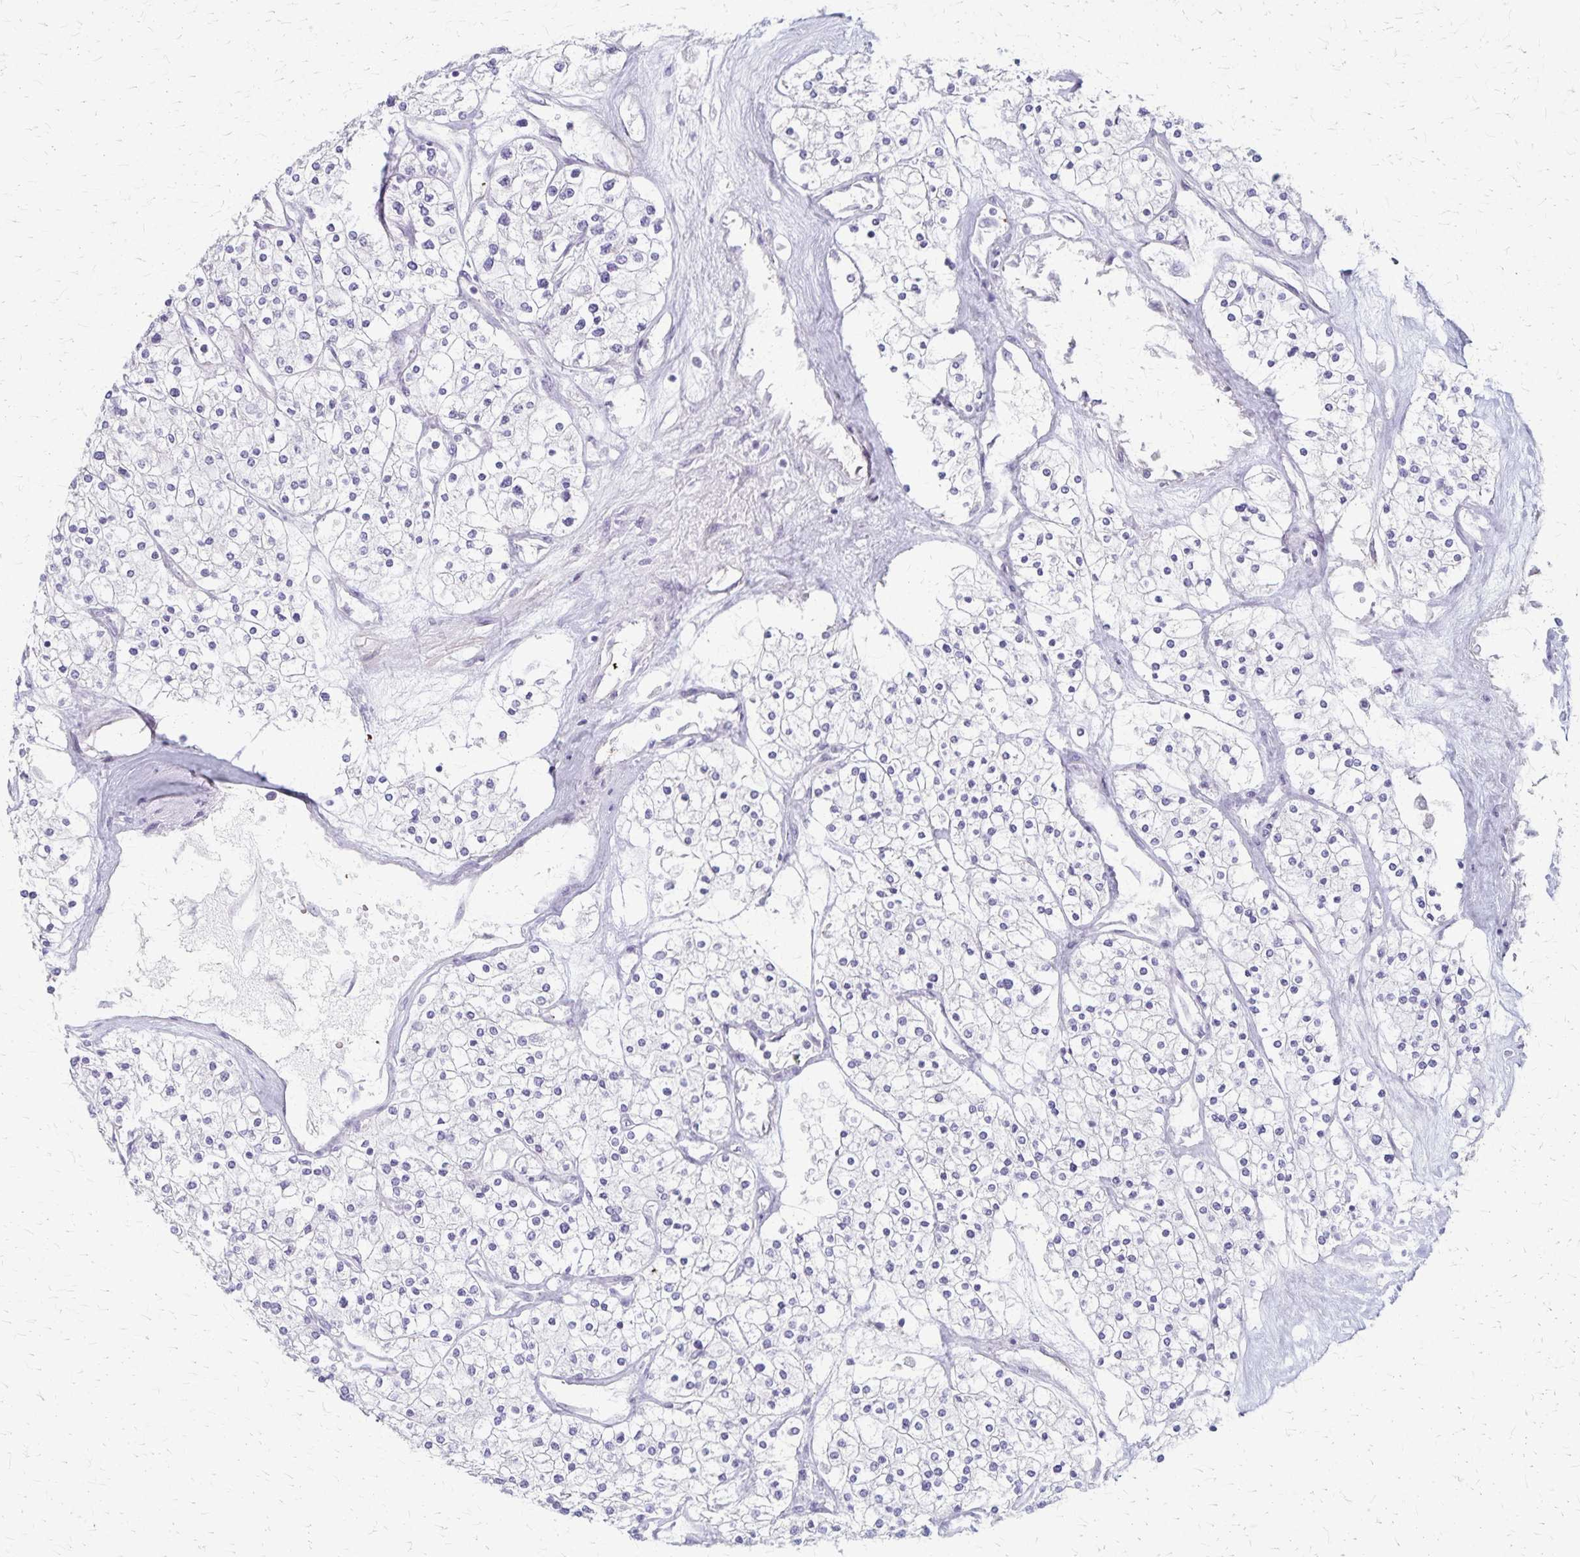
{"staining": {"intensity": "negative", "quantity": "none", "location": "none"}, "tissue": "renal cancer", "cell_type": "Tumor cells", "image_type": "cancer", "snomed": [{"axis": "morphology", "description": "Adenocarcinoma, NOS"}, {"axis": "topography", "description": "Kidney"}], "caption": "This is an immunohistochemistry micrograph of adenocarcinoma (renal). There is no positivity in tumor cells.", "gene": "RASL10B", "patient": {"sex": "male", "age": 80}}